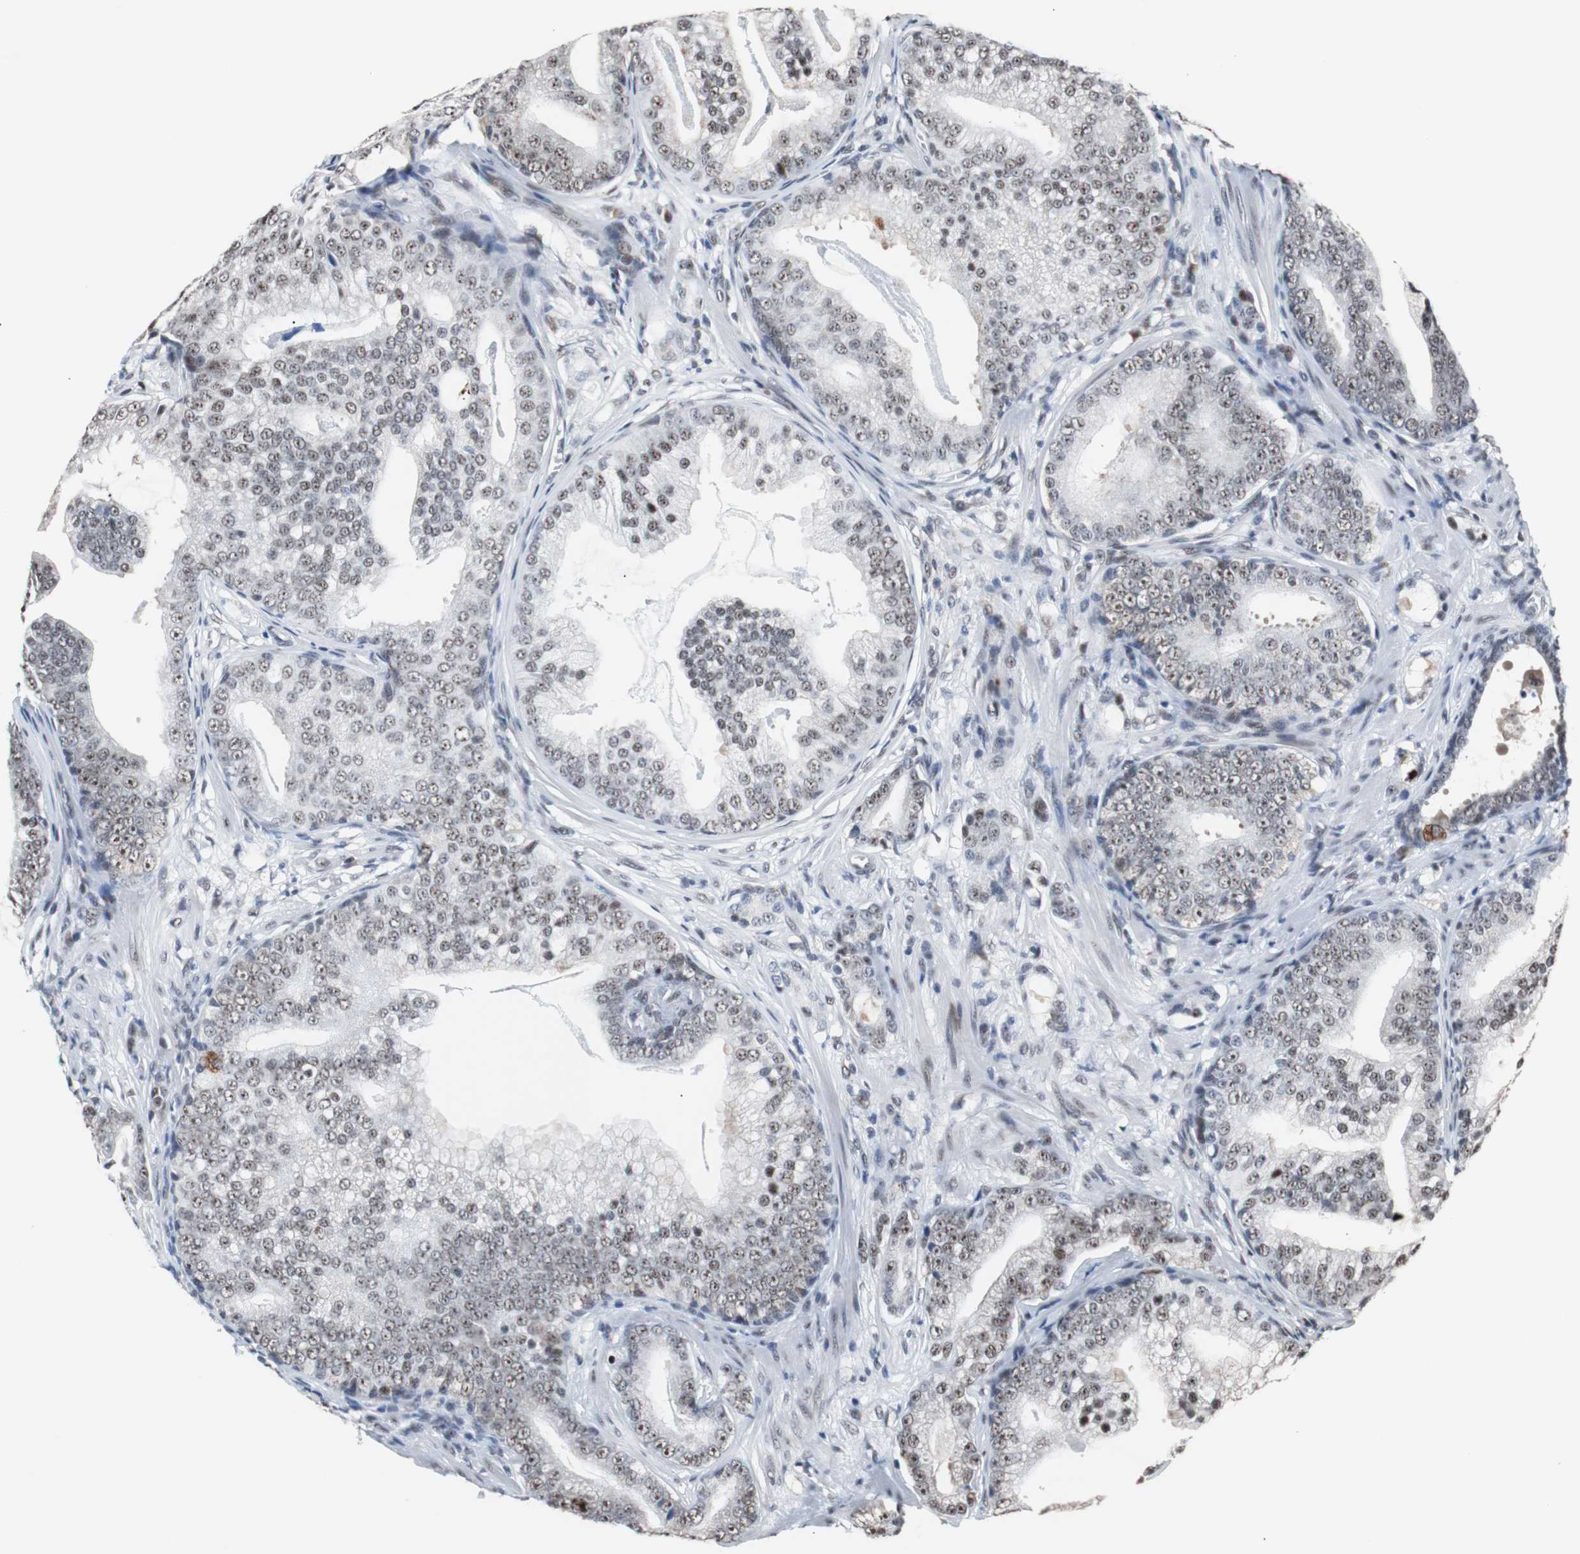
{"staining": {"intensity": "weak", "quantity": "25%-75%", "location": "nuclear"}, "tissue": "prostate cancer", "cell_type": "Tumor cells", "image_type": "cancer", "snomed": [{"axis": "morphology", "description": "Adenocarcinoma, Low grade"}, {"axis": "topography", "description": "Prostate"}], "caption": "Prostate cancer stained for a protein displays weak nuclear positivity in tumor cells.", "gene": "USP28", "patient": {"sex": "male", "age": 58}}